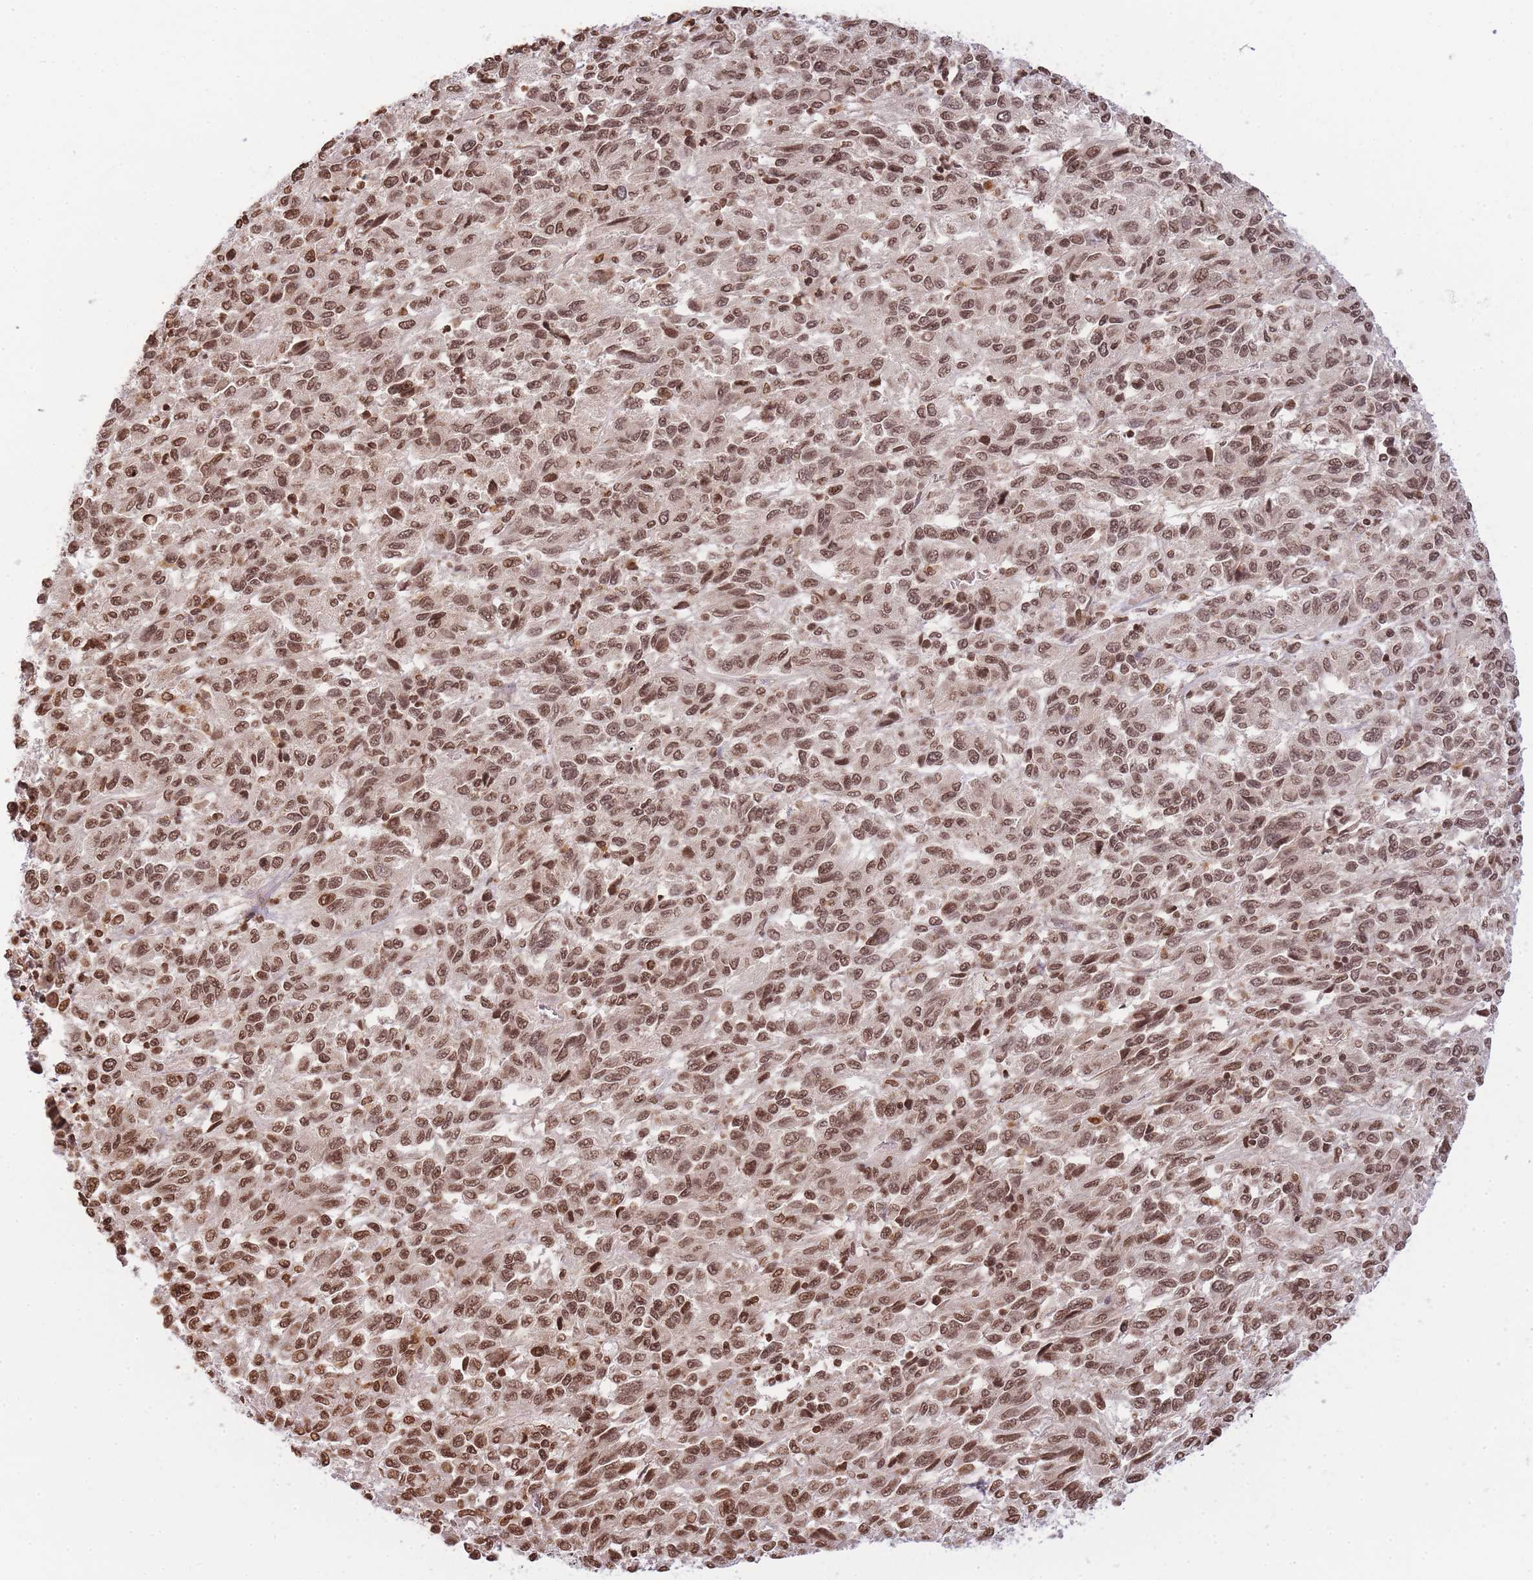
{"staining": {"intensity": "moderate", "quantity": ">75%", "location": "nuclear"}, "tissue": "melanoma", "cell_type": "Tumor cells", "image_type": "cancer", "snomed": [{"axis": "morphology", "description": "Malignant melanoma, Metastatic site"}, {"axis": "topography", "description": "Lung"}], "caption": "The immunohistochemical stain shows moderate nuclear expression in tumor cells of melanoma tissue. The staining was performed using DAB (3,3'-diaminobenzidine) to visualize the protein expression in brown, while the nuclei were stained in blue with hematoxylin (Magnification: 20x).", "gene": "WWTR1", "patient": {"sex": "male", "age": 64}}